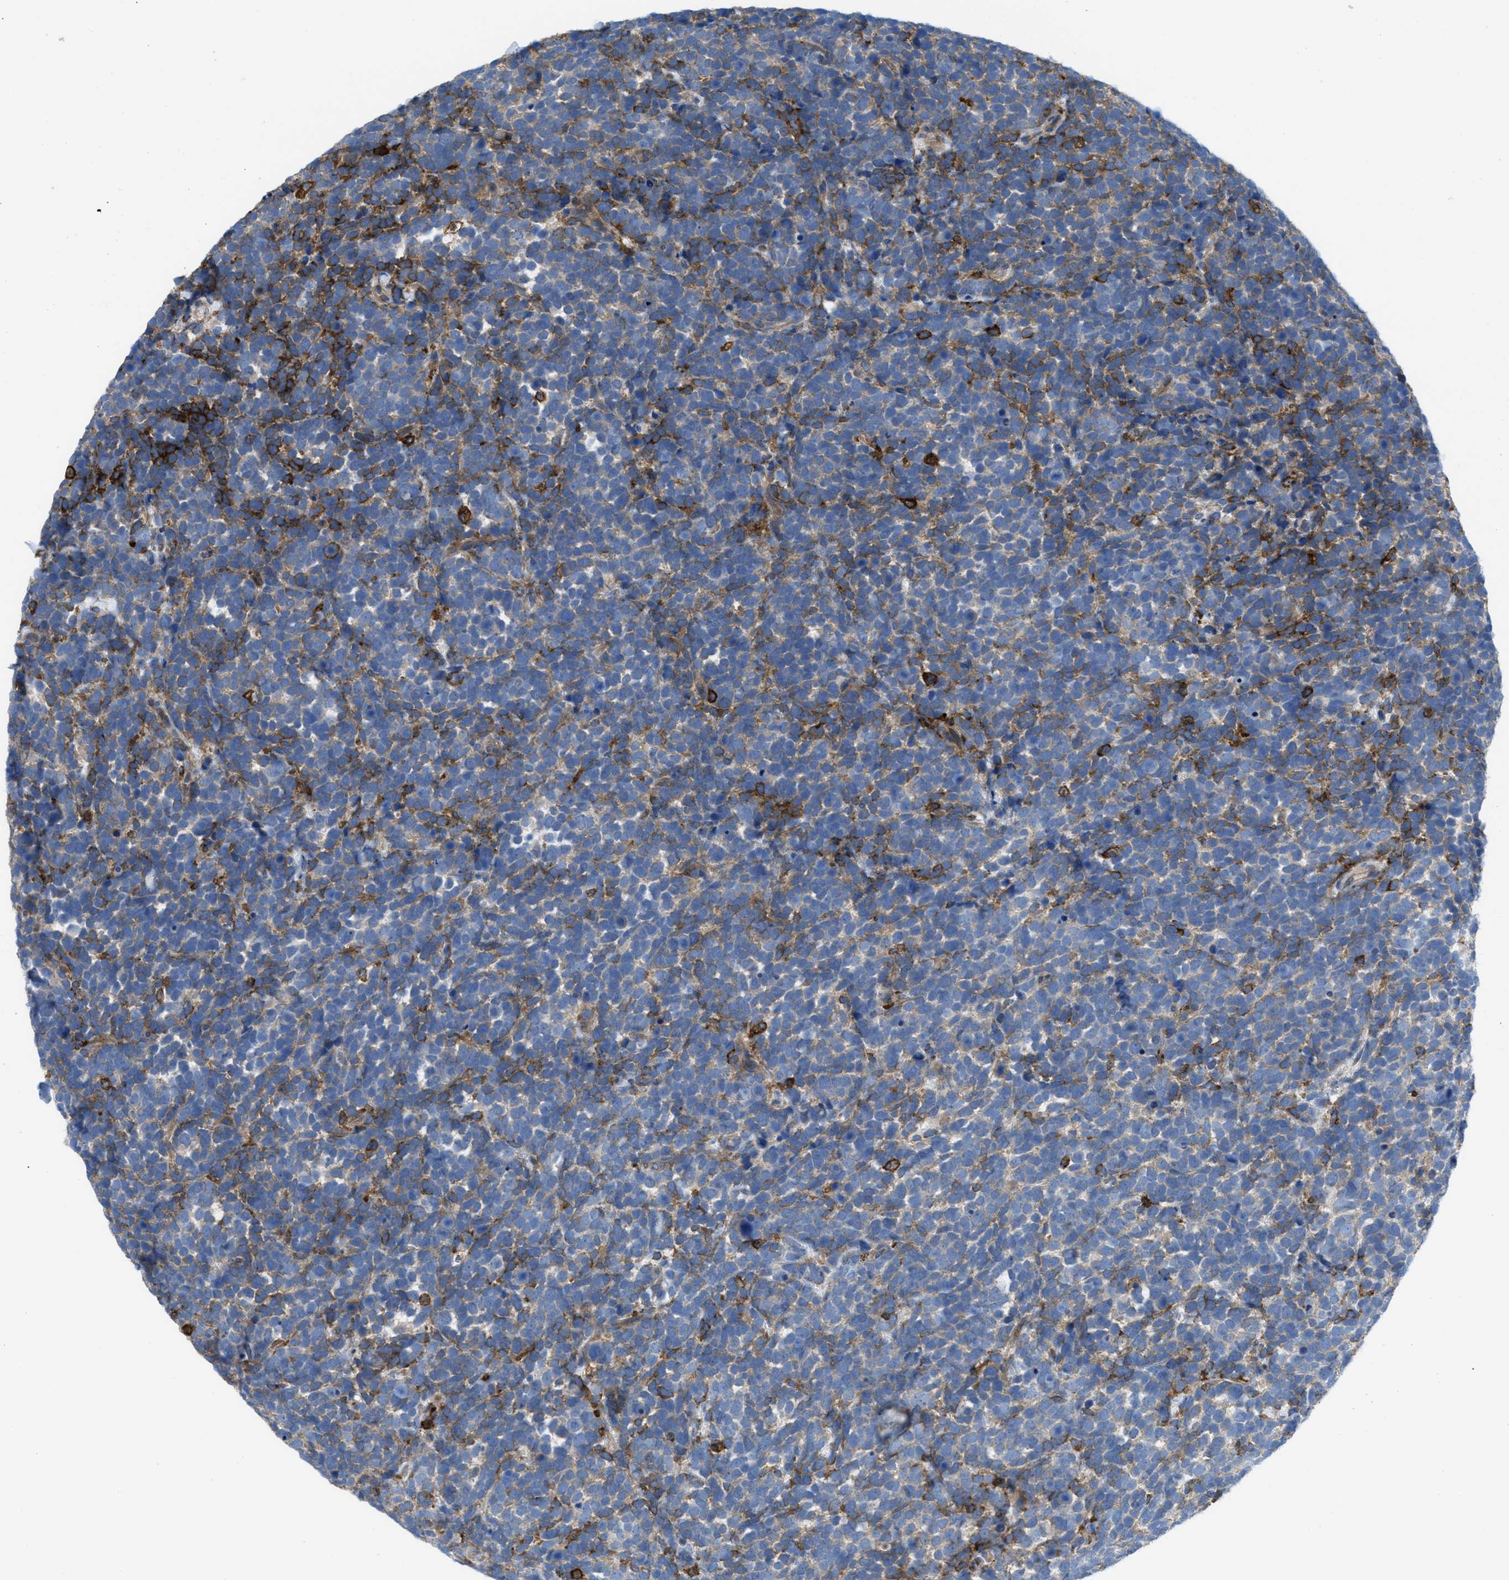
{"staining": {"intensity": "moderate", "quantity": "25%-75%", "location": "cytoplasmic/membranous"}, "tissue": "urothelial cancer", "cell_type": "Tumor cells", "image_type": "cancer", "snomed": [{"axis": "morphology", "description": "Urothelial carcinoma, High grade"}, {"axis": "topography", "description": "Urinary bladder"}], "caption": "Human urothelial carcinoma (high-grade) stained with a brown dye demonstrates moderate cytoplasmic/membranous positive expression in about 25%-75% of tumor cells.", "gene": "EGFR", "patient": {"sex": "female", "age": 82}}